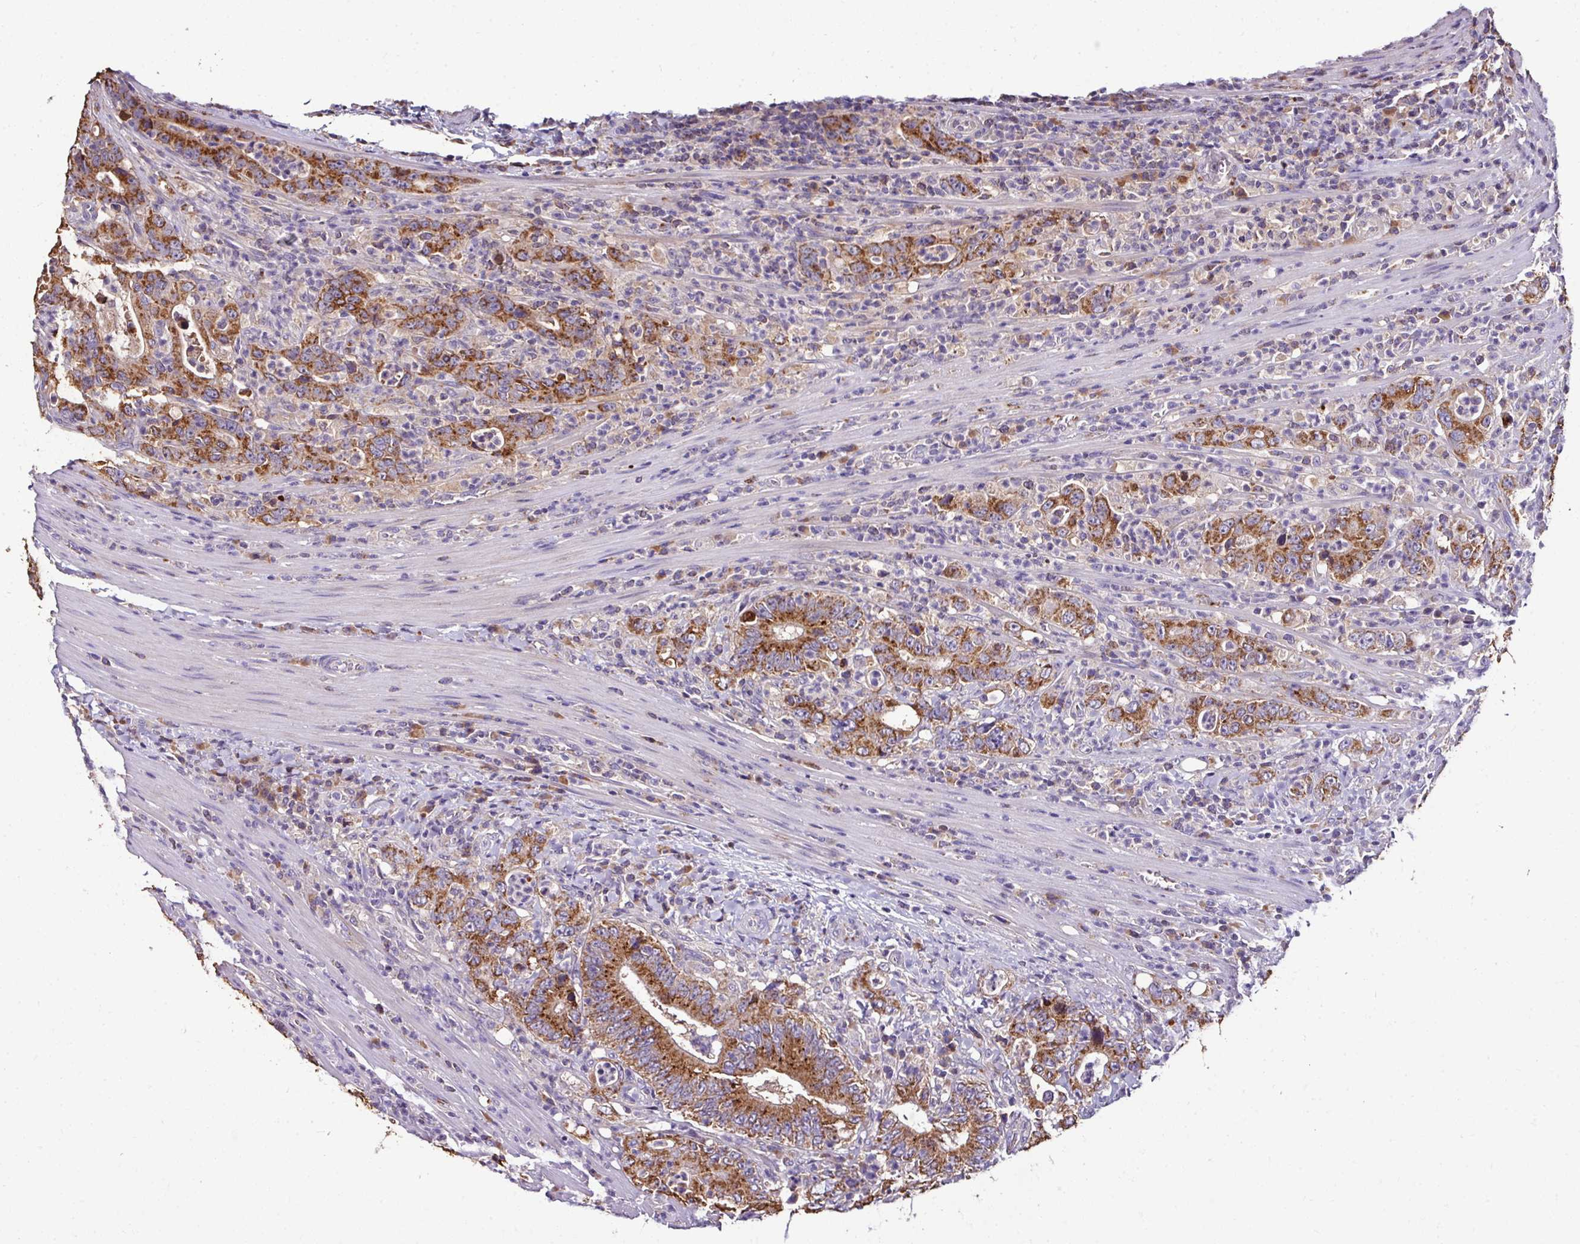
{"staining": {"intensity": "strong", "quantity": ">75%", "location": "cytoplasmic/membranous"}, "tissue": "colorectal cancer", "cell_type": "Tumor cells", "image_type": "cancer", "snomed": [{"axis": "morphology", "description": "Adenocarcinoma, NOS"}, {"axis": "topography", "description": "Colon"}], "caption": "Strong cytoplasmic/membranous expression for a protein is present in about >75% of tumor cells of adenocarcinoma (colorectal) using IHC.", "gene": "CPD", "patient": {"sex": "female", "age": 75}}